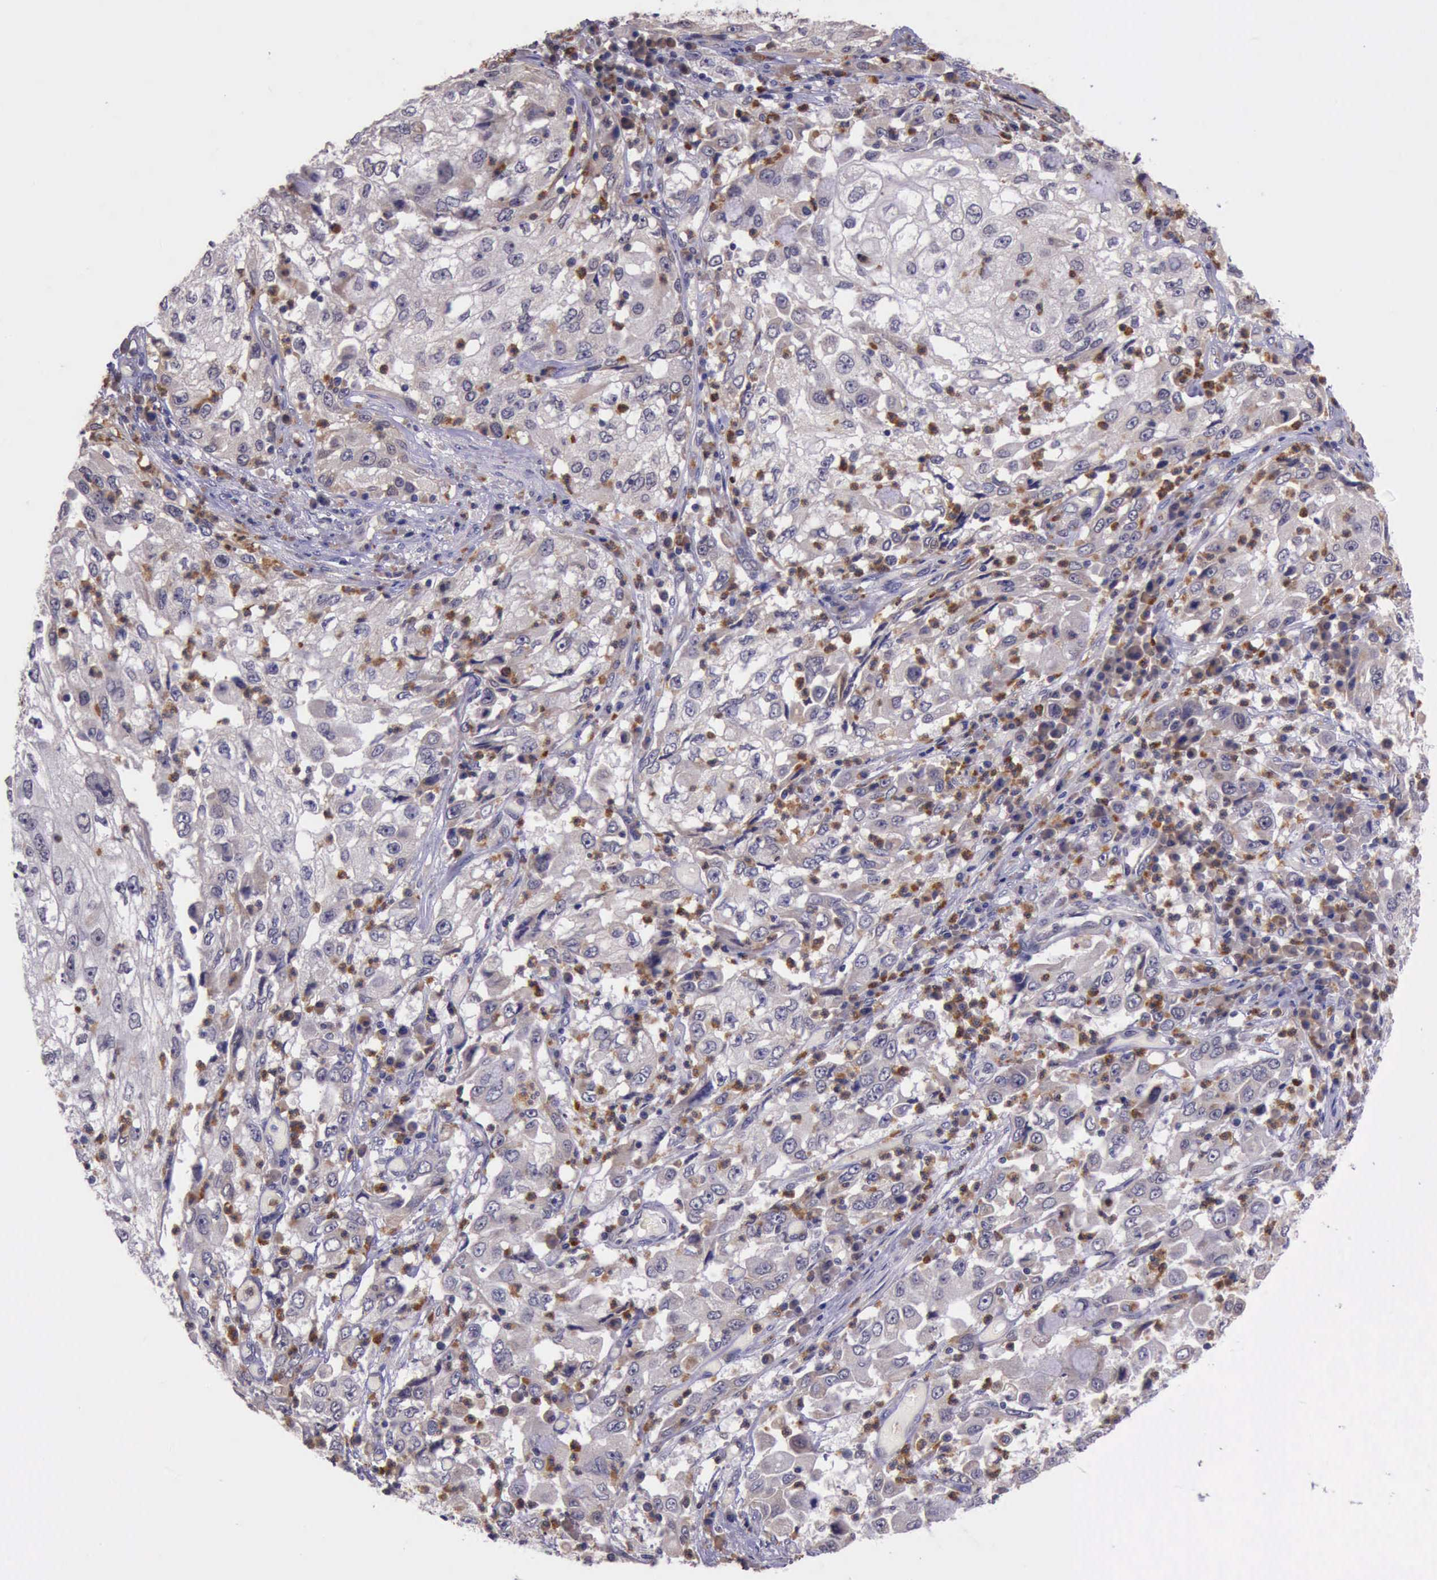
{"staining": {"intensity": "weak", "quantity": ">75%", "location": "cytoplasmic/membranous"}, "tissue": "cervical cancer", "cell_type": "Tumor cells", "image_type": "cancer", "snomed": [{"axis": "morphology", "description": "Squamous cell carcinoma, NOS"}, {"axis": "topography", "description": "Cervix"}], "caption": "Cervical cancer (squamous cell carcinoma) tissue displays weak cytoplasmic/membranous positivity in approximately >75% of tumor cells, visualized by immunohistochemistry. (Brightfield microscopy of DAB IHC at high magnification).", "gene": "PLEK2", "patient": {"sex": "female", "age": 36}}